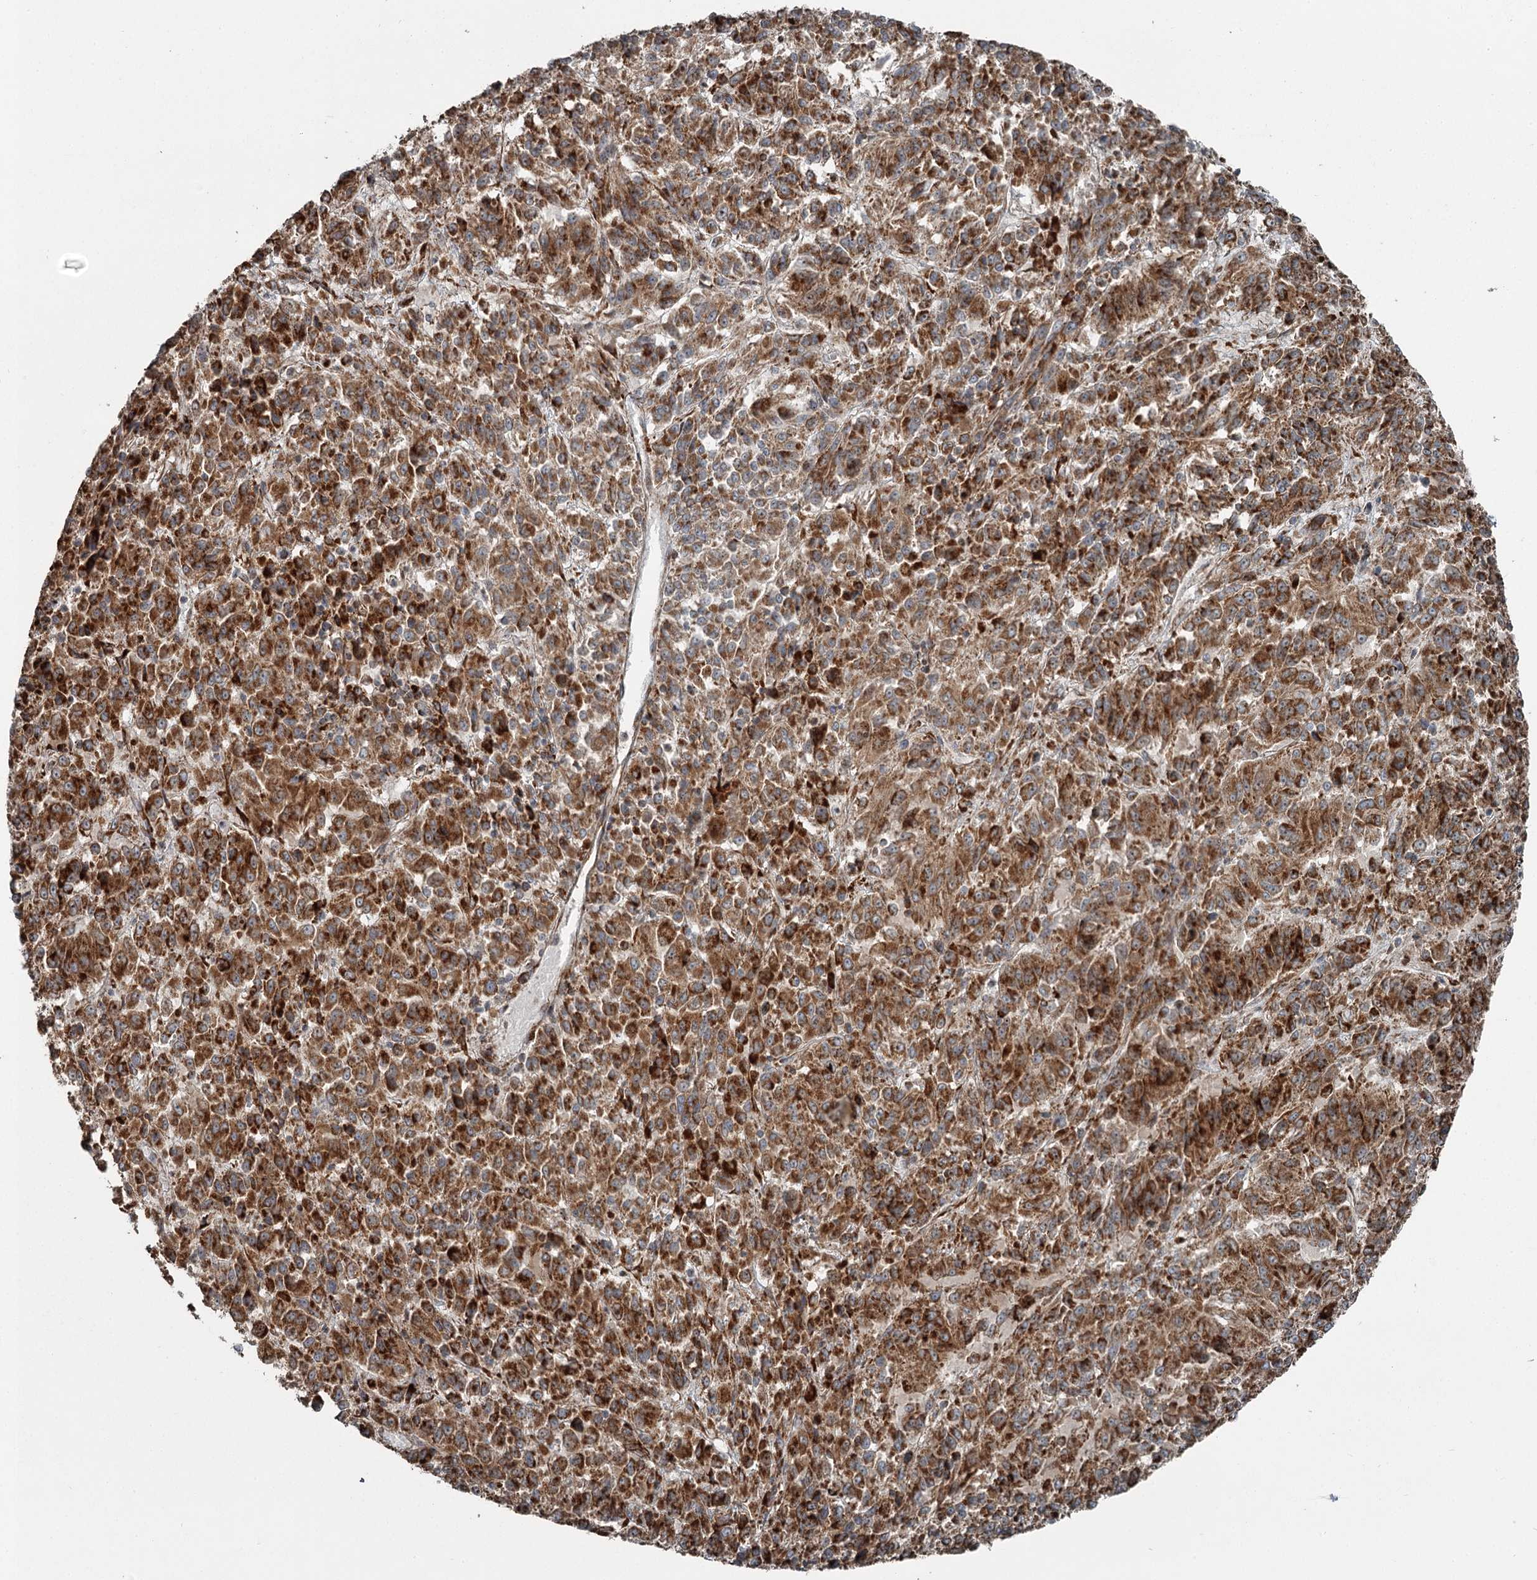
{"staining": {"intensity": "strong", "quantity": ">75%", "location": "cytoplasmic/membranous"}, "tissue": "melanoma", "cell_type": "Tumor cells", "image_type": "cancer", "snomed": [{"axis": "morphology", "description": "Malignant melanoma, Metastatic site"}, {"axis": "topography", "description": "Lung"}], "caption": "Malignant melanoma (metastatic site) stained with a brown dye shows strong cytoplasmic/membranous positive staining in approximately >75% of tumor cells.", "gene": "RASSF8", "patient": {"sex": "male", "age": 64}}